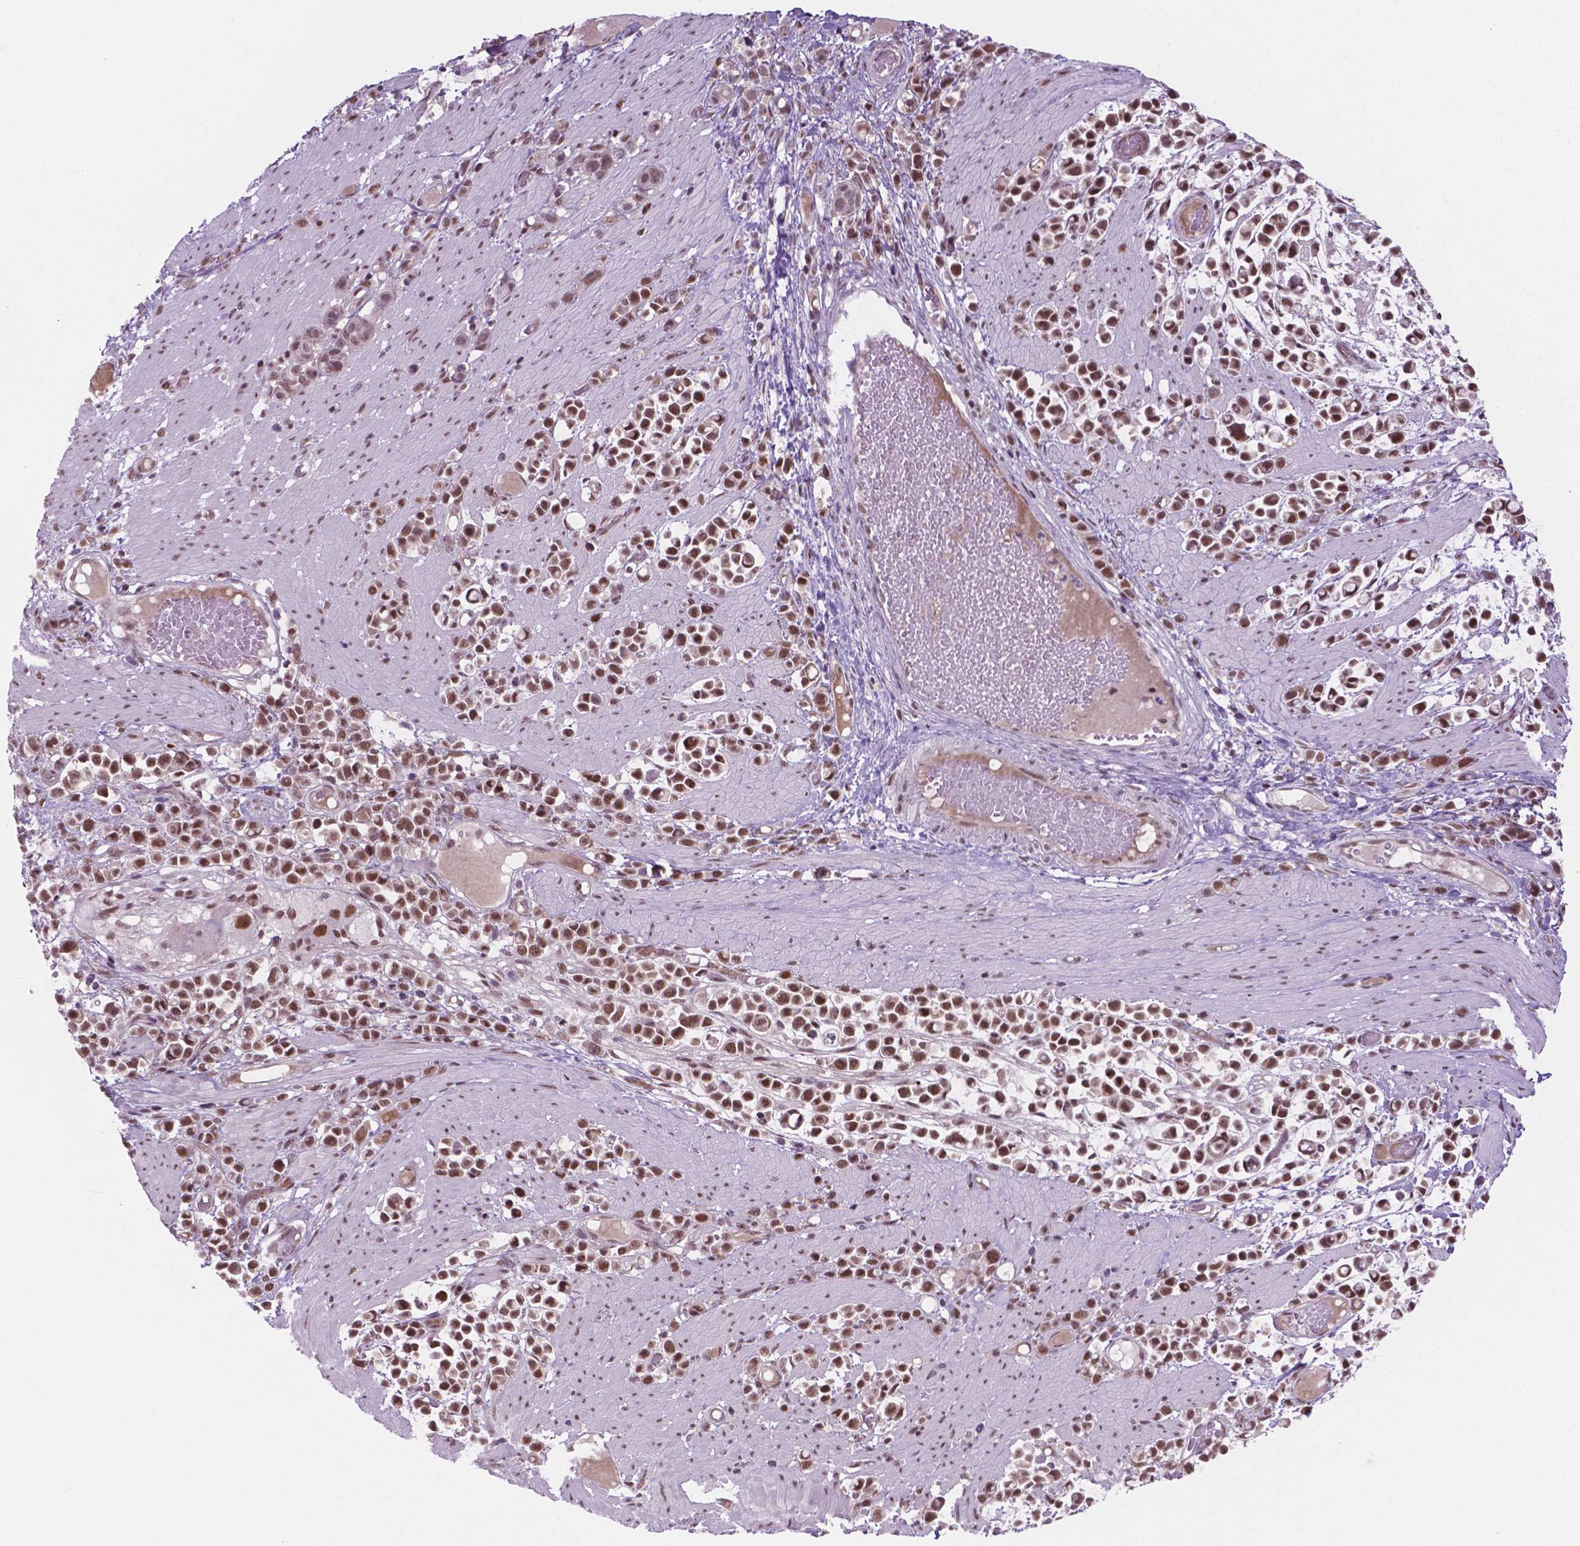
{"staining": {"intensity": "moderate", "quantity": ">75%", "location": "nuclear"}, "tissue": "stomach cancer", "cell_type": "Tumor cells", "image_type": "cancer", "snomed": [{"axis": "morphology", "description": "Adenocarcinoma, NOS"}, {"axis": "topography", "description": "Stomach"}], "caption": "Immunohistochemical staining of human stomach cancer reveals medium levels of moderate nuclear protein positivity in approximately >75% of tumor cells. (DAB IHC, brown staining for protein, blue staining for nuclei).", "gene": "PHAX", "patient": {"sex": "male", "age": 82}}